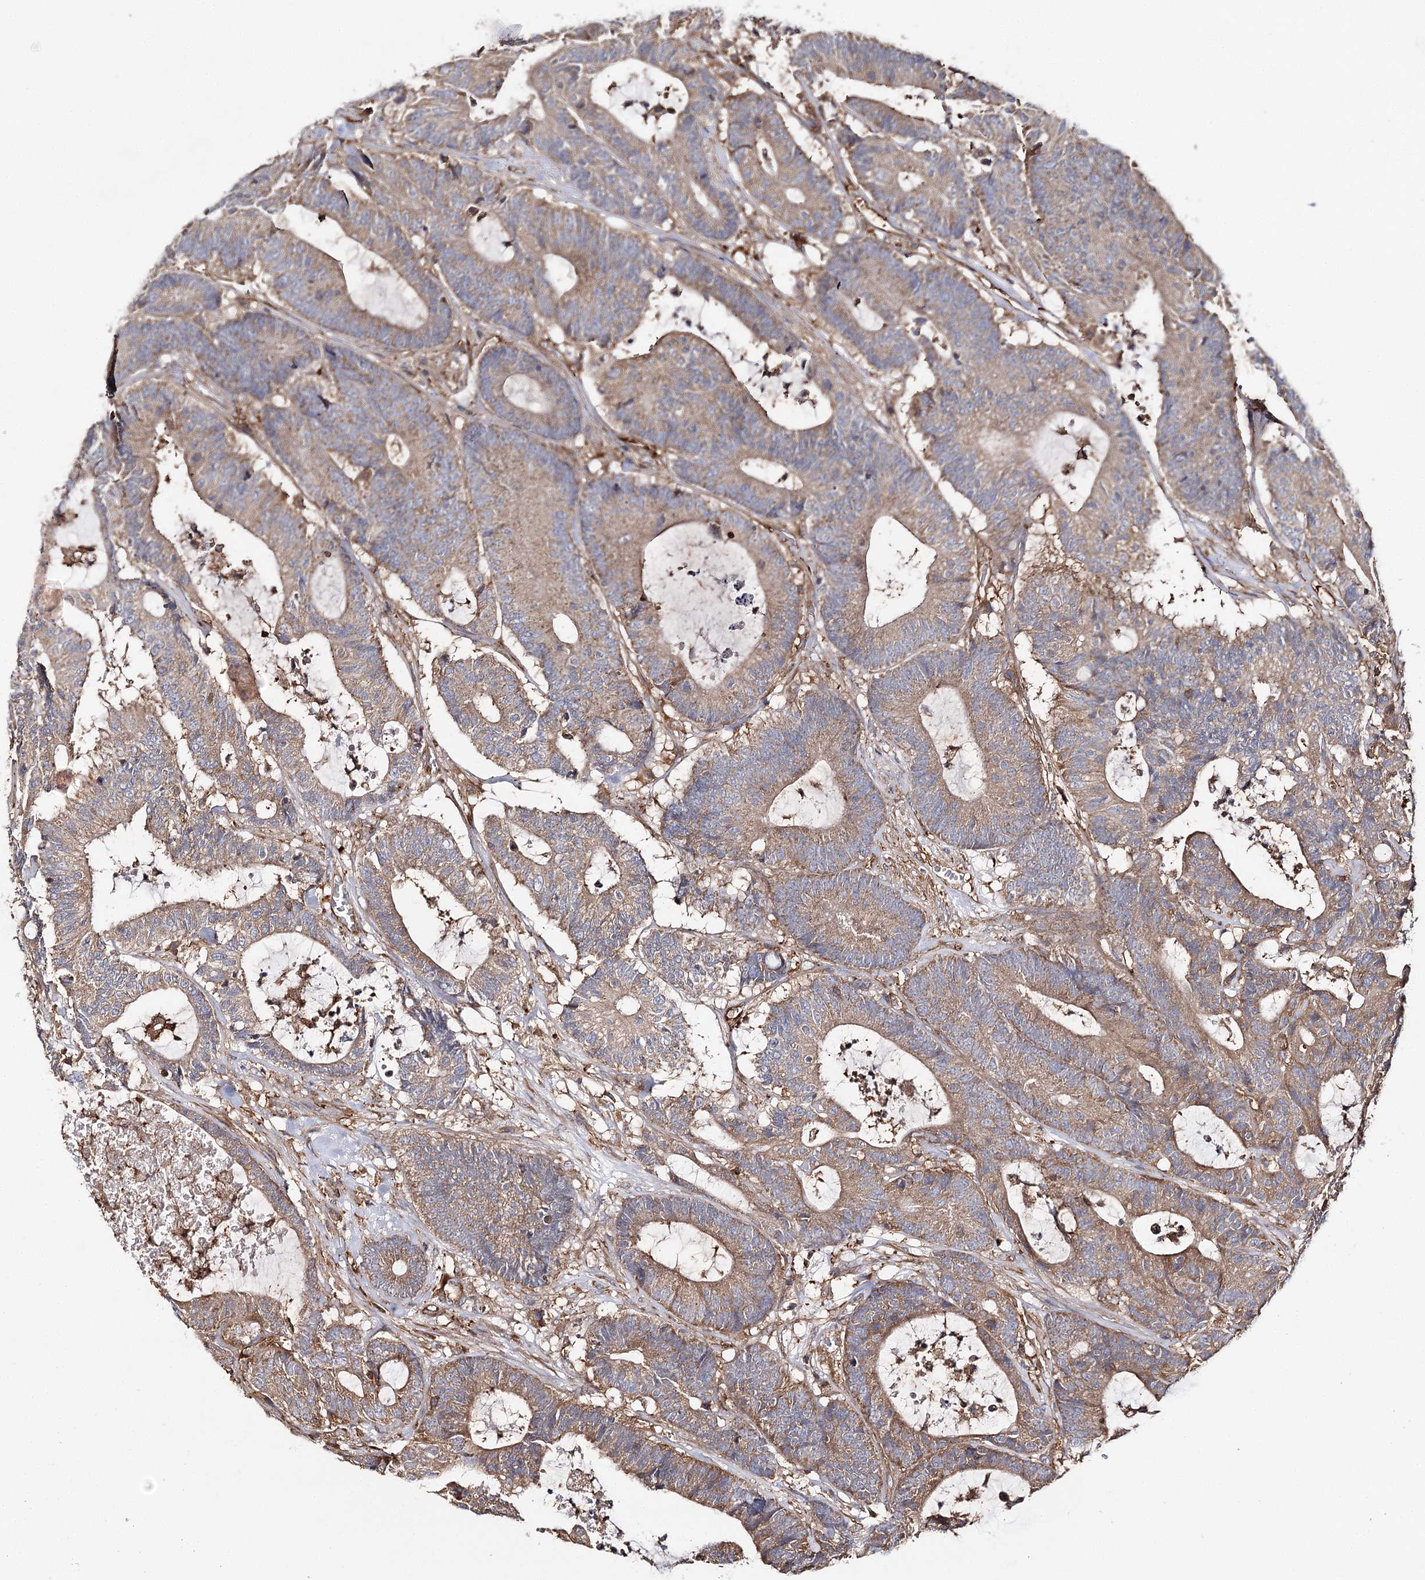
{"staining": {"intensity": "moderate", "quantity": ">75%", "location": "cytoplasmic/membranous"}, "tissue": "colorectal cancer", "cell_type": "Tumor cells", "image_type": "cancer", "snomed": [{"axis": "morphology", "description": "Adenocarcinoma, NOS"}, {"axis": "topography", "description": "Colon"}], "caption": "Colorectal adenocarcinoma was stained to show a protein in brown. There is medium levels of moderate cytoplasmic/membranous expression in approximately >75% of tumor cells.", "gene": "SEC24B", "patient": {"sex": "female", "age": 84}}